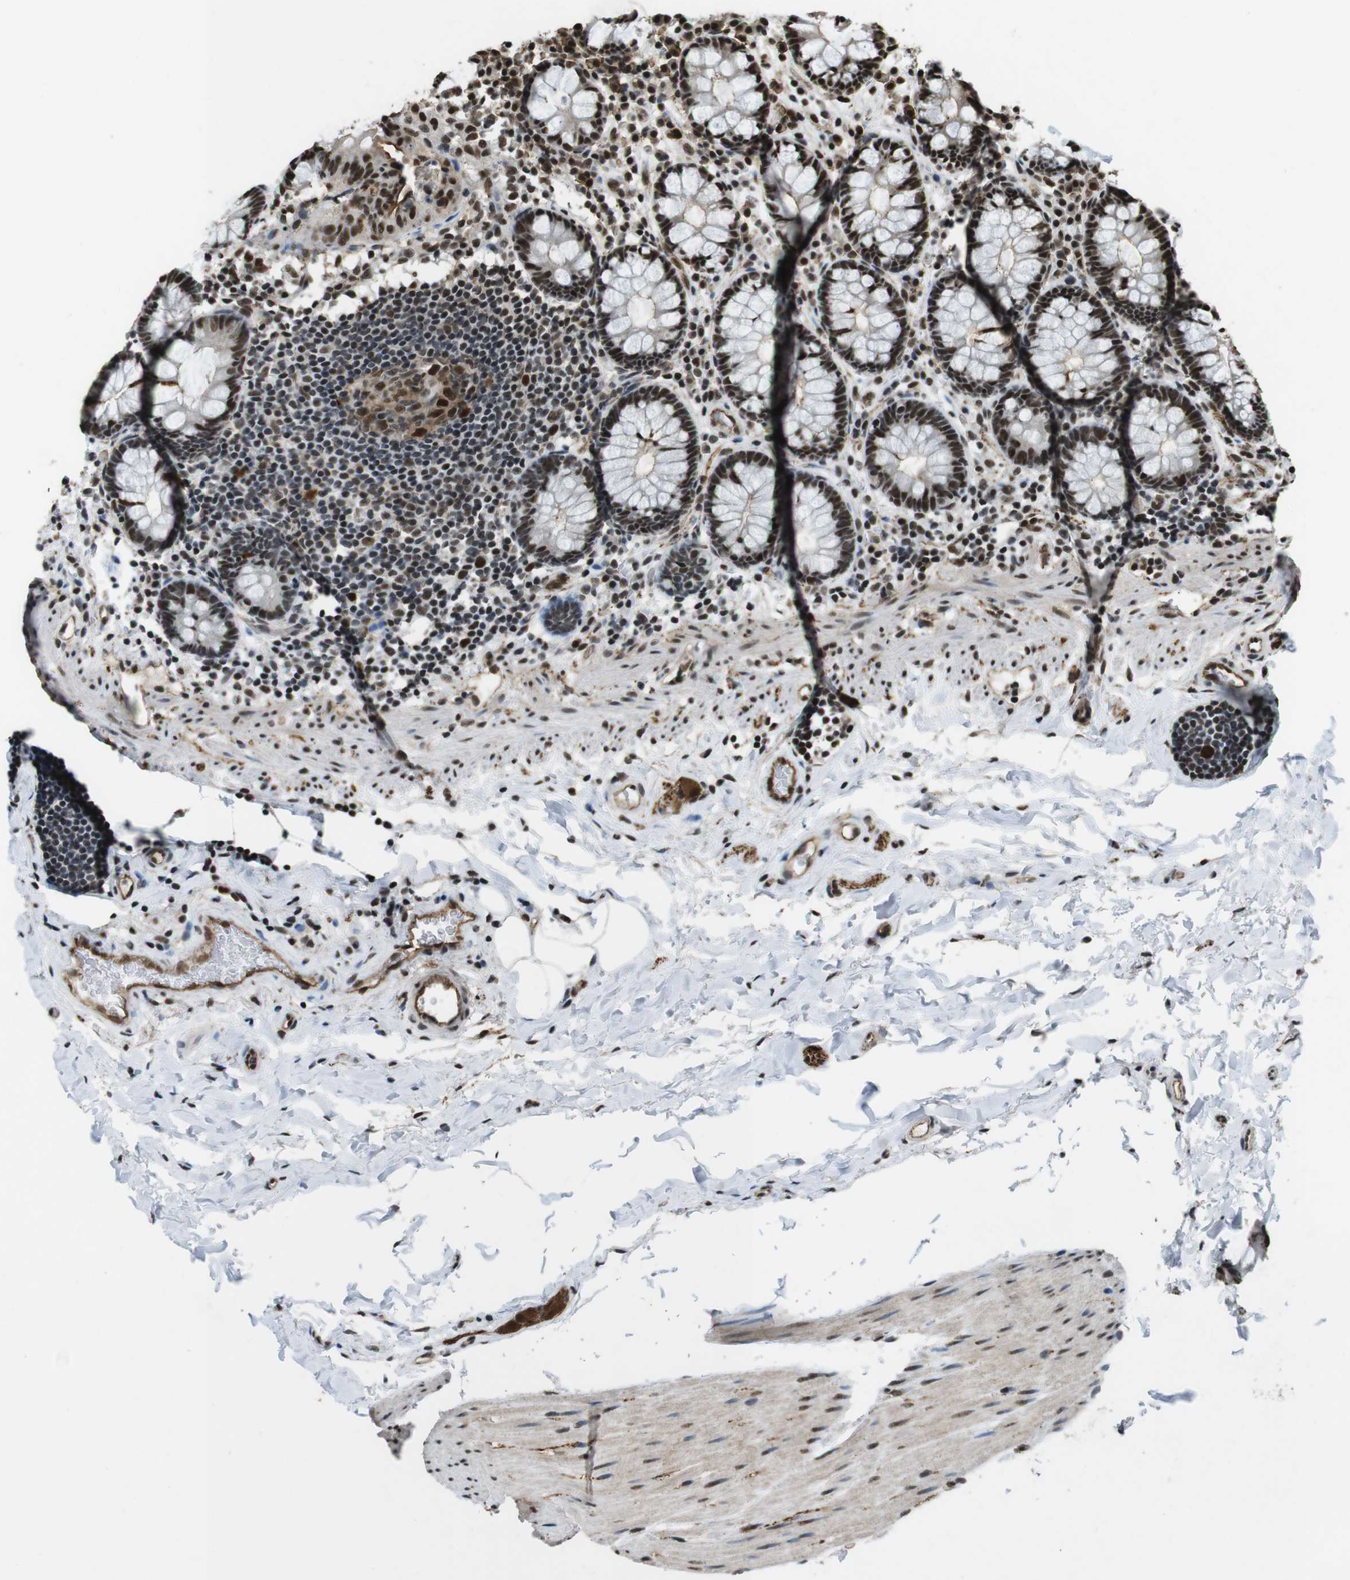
{"staining": {"intensity": "moderate", "quantity": ">75%", "location": "cytoplasmic/membranous"}, "tissue": "colon", "cell_type": "Endothelial cells", "image_type": "normal", "snomed": [{"axis": "morphology", "description": "Normal tissue, NOS"}, {"axis": "topography", "description": "Colon"}], "caption": "Colon stained with DAB immunohistochemistry (IHC) displays medium levels of moderate cytoplasmic/membranous expression in approximately >75% of endothelial cells.", "gene": "CSNK2B", "patient": {"sex": "female", "age": 80}}